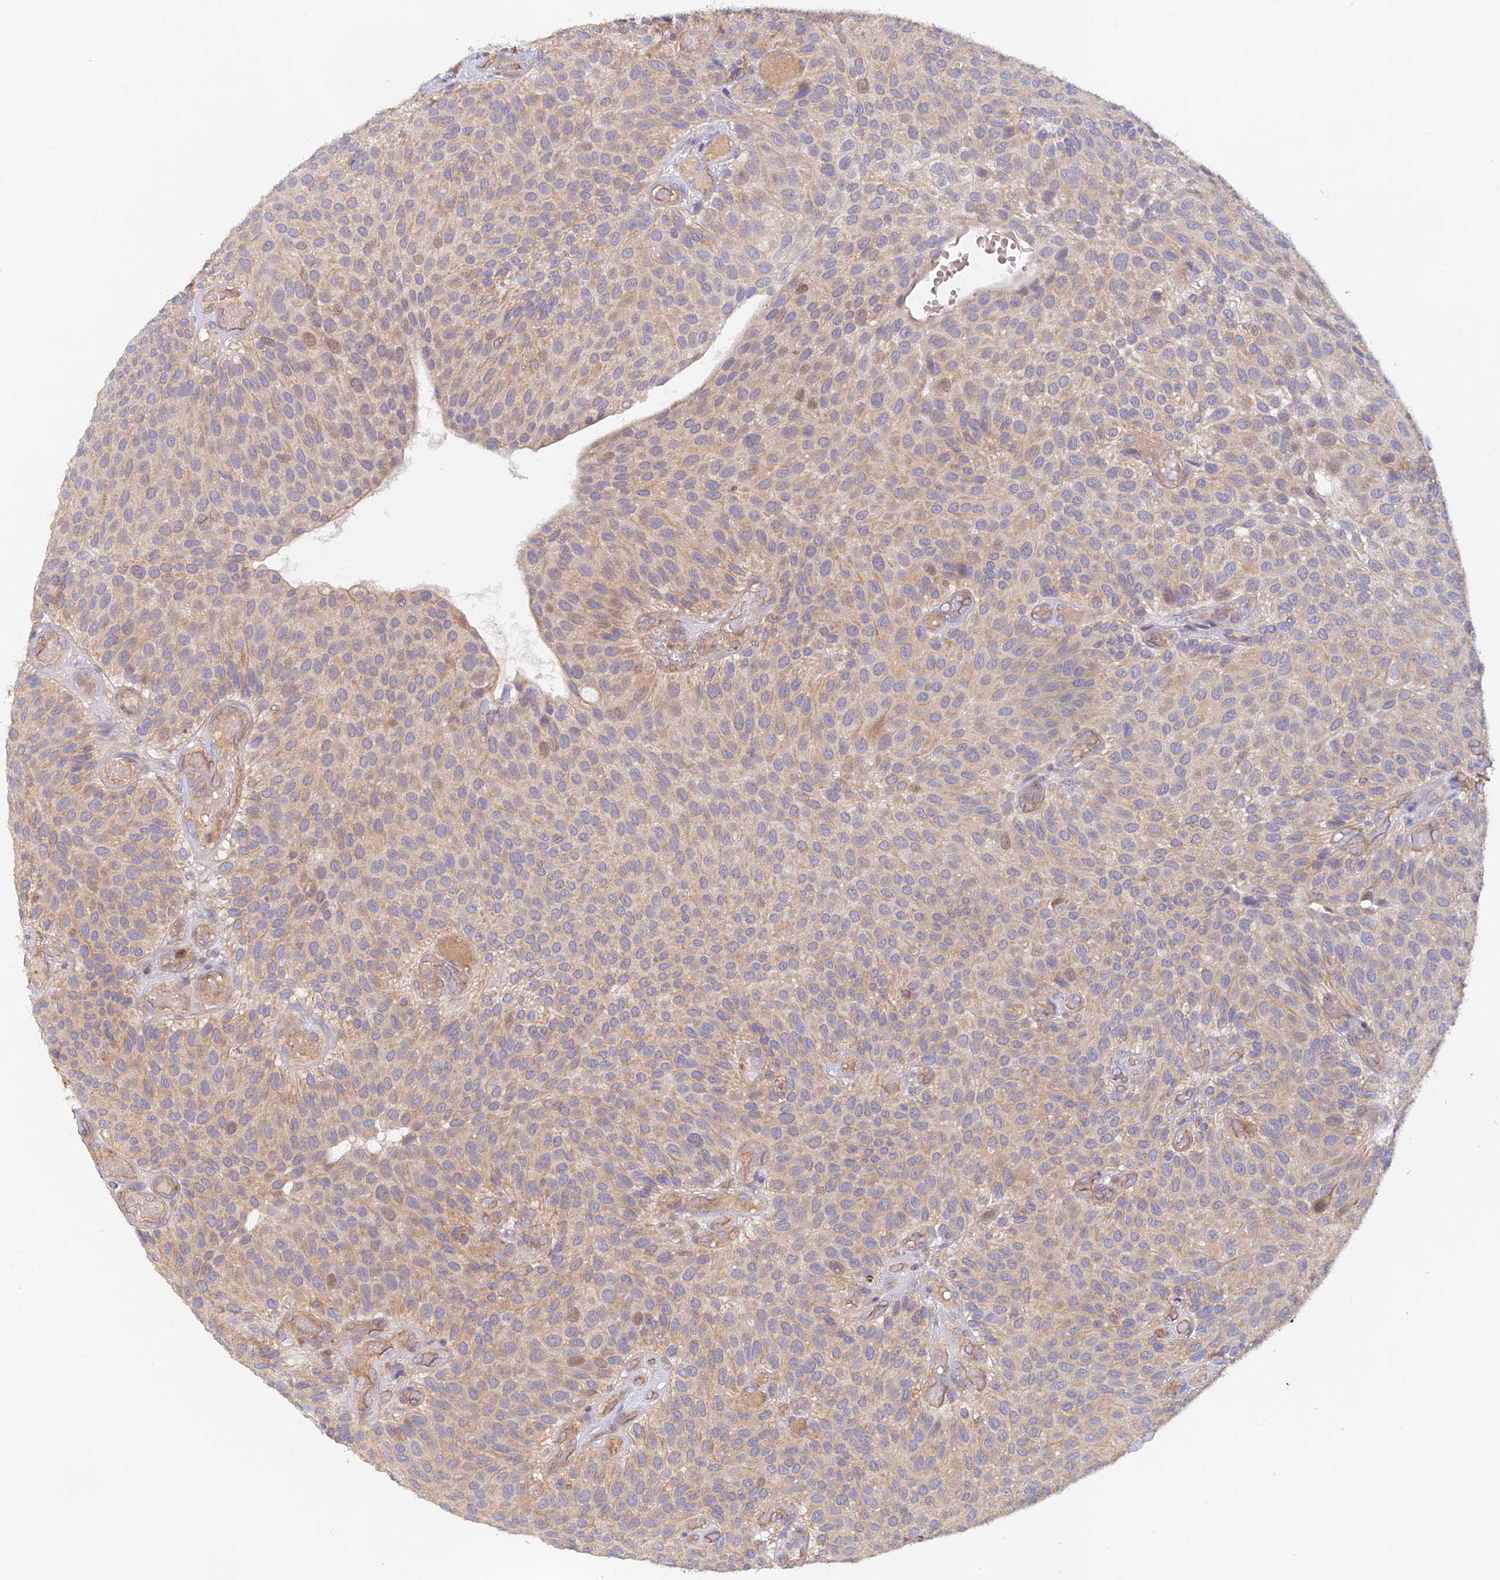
{"staining": {"intensity": "weak", "quantity": "25%-75%", "location": "cytoplasmic/membranous,nuclear"}, "tissue": "urothelial cancer", "cell_type": "Tumor cells", "image_type": "cancer", "snomed": [{"axis": "morphology", "description": "Urothelial carcinoma, Low grade"}, {"axis": "topography", "description": "Urinary bladder"}], "caption": "A brown stain labels weak cytoplasmic/membranous and nuclear staining of a protein in human urothelial cancer tumor cells.", "gene": "MYO9A", "patient": {"sex": "male", "age": 89}}